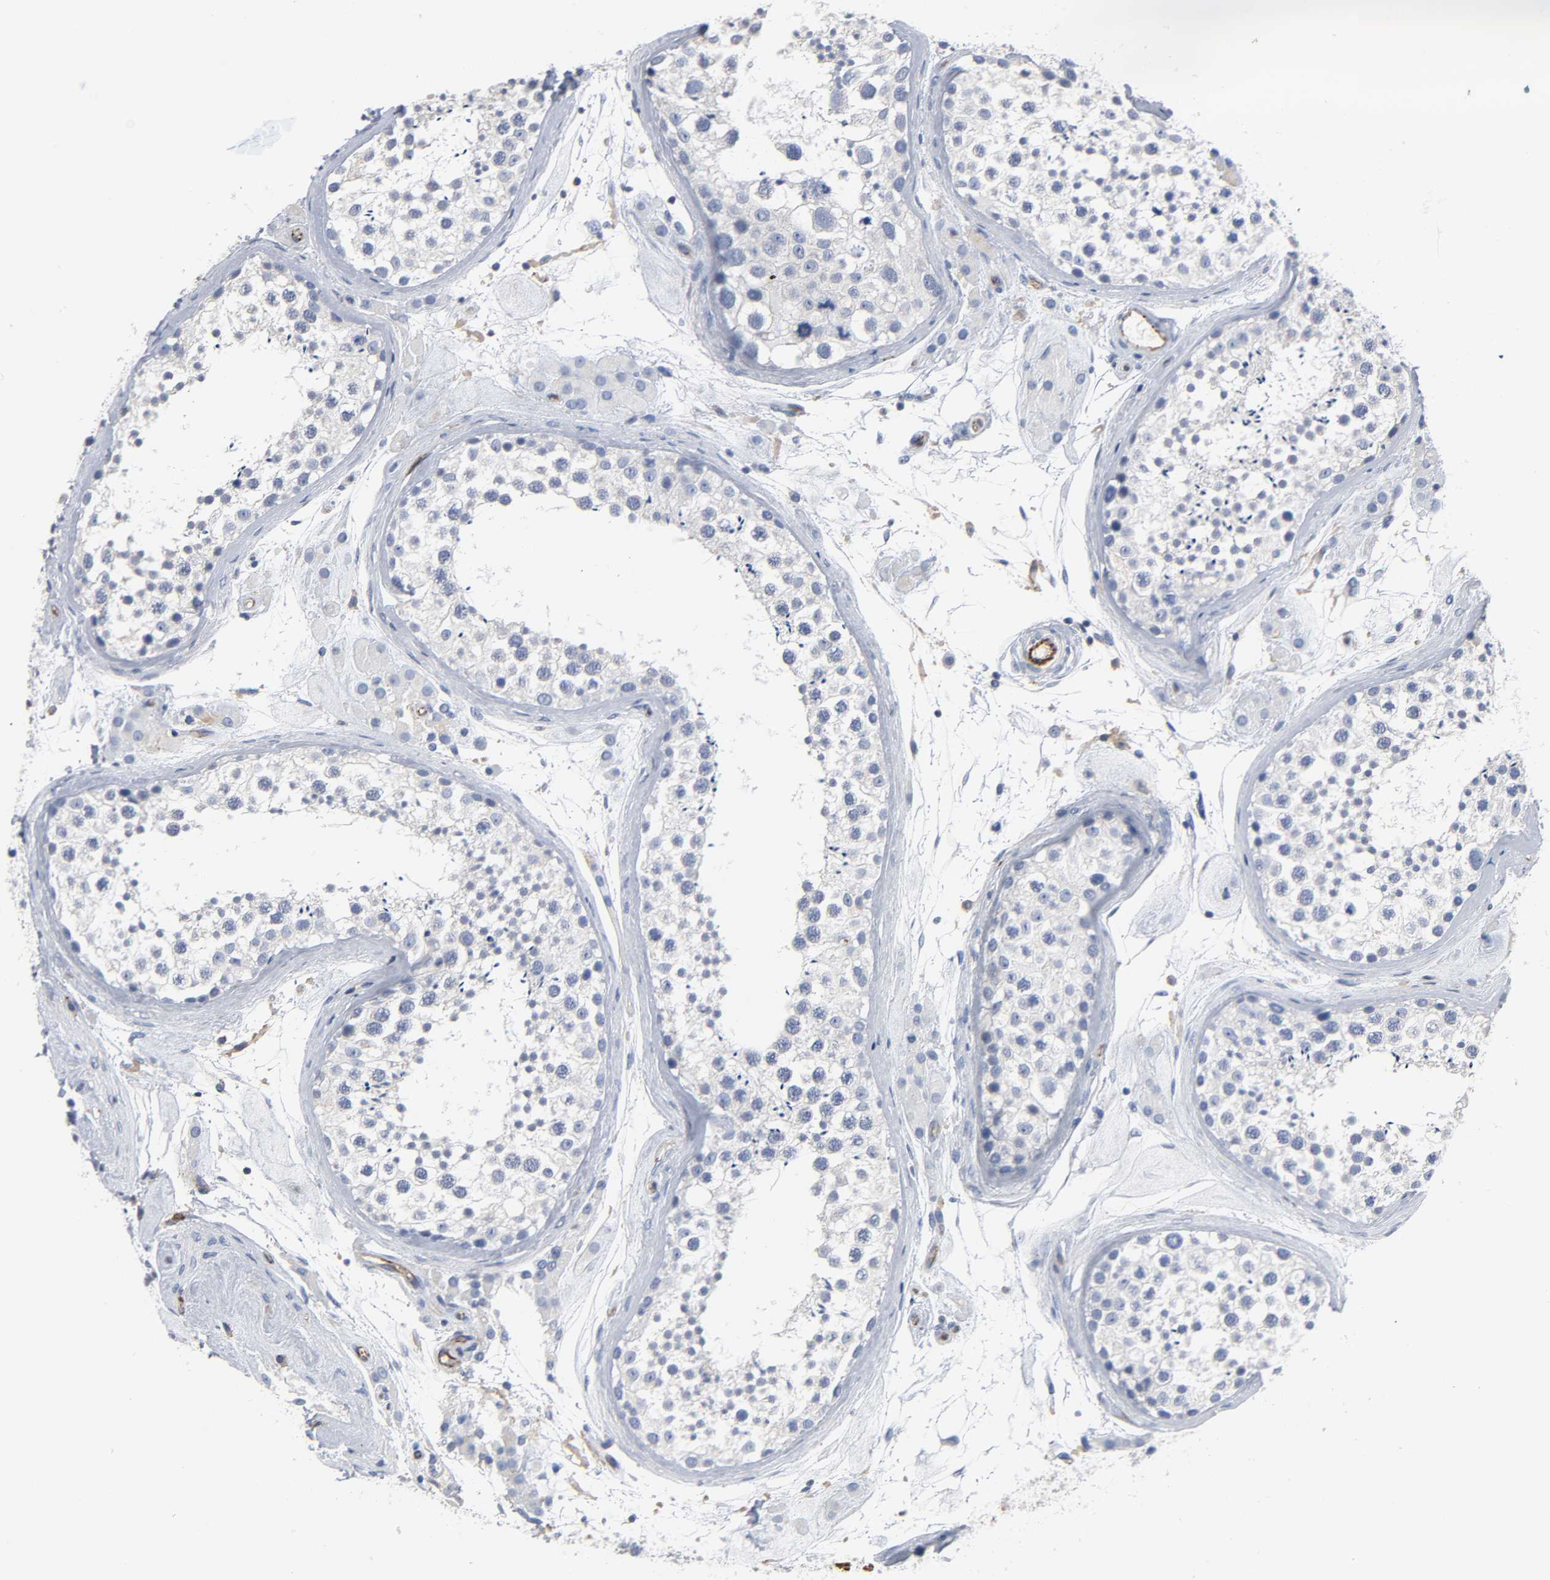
{"staining": {"intensity": "negative", "quantity": "none", "location": "none"}, "tissue": "testis", "cell_type": "Cells in seminiferous ducts", "image_type": "normal", "snomed": [{"axis": "morphology", "description": "Normal tissue, NOS"}, {"axis": "topography", "description": "Testis"}], "caption": "IHC of benign human testis demonstrates no positivity in cells in seminiferous ducts.", "gene": "PECAM1", "patient": {"sex": "male", "age": 46}}